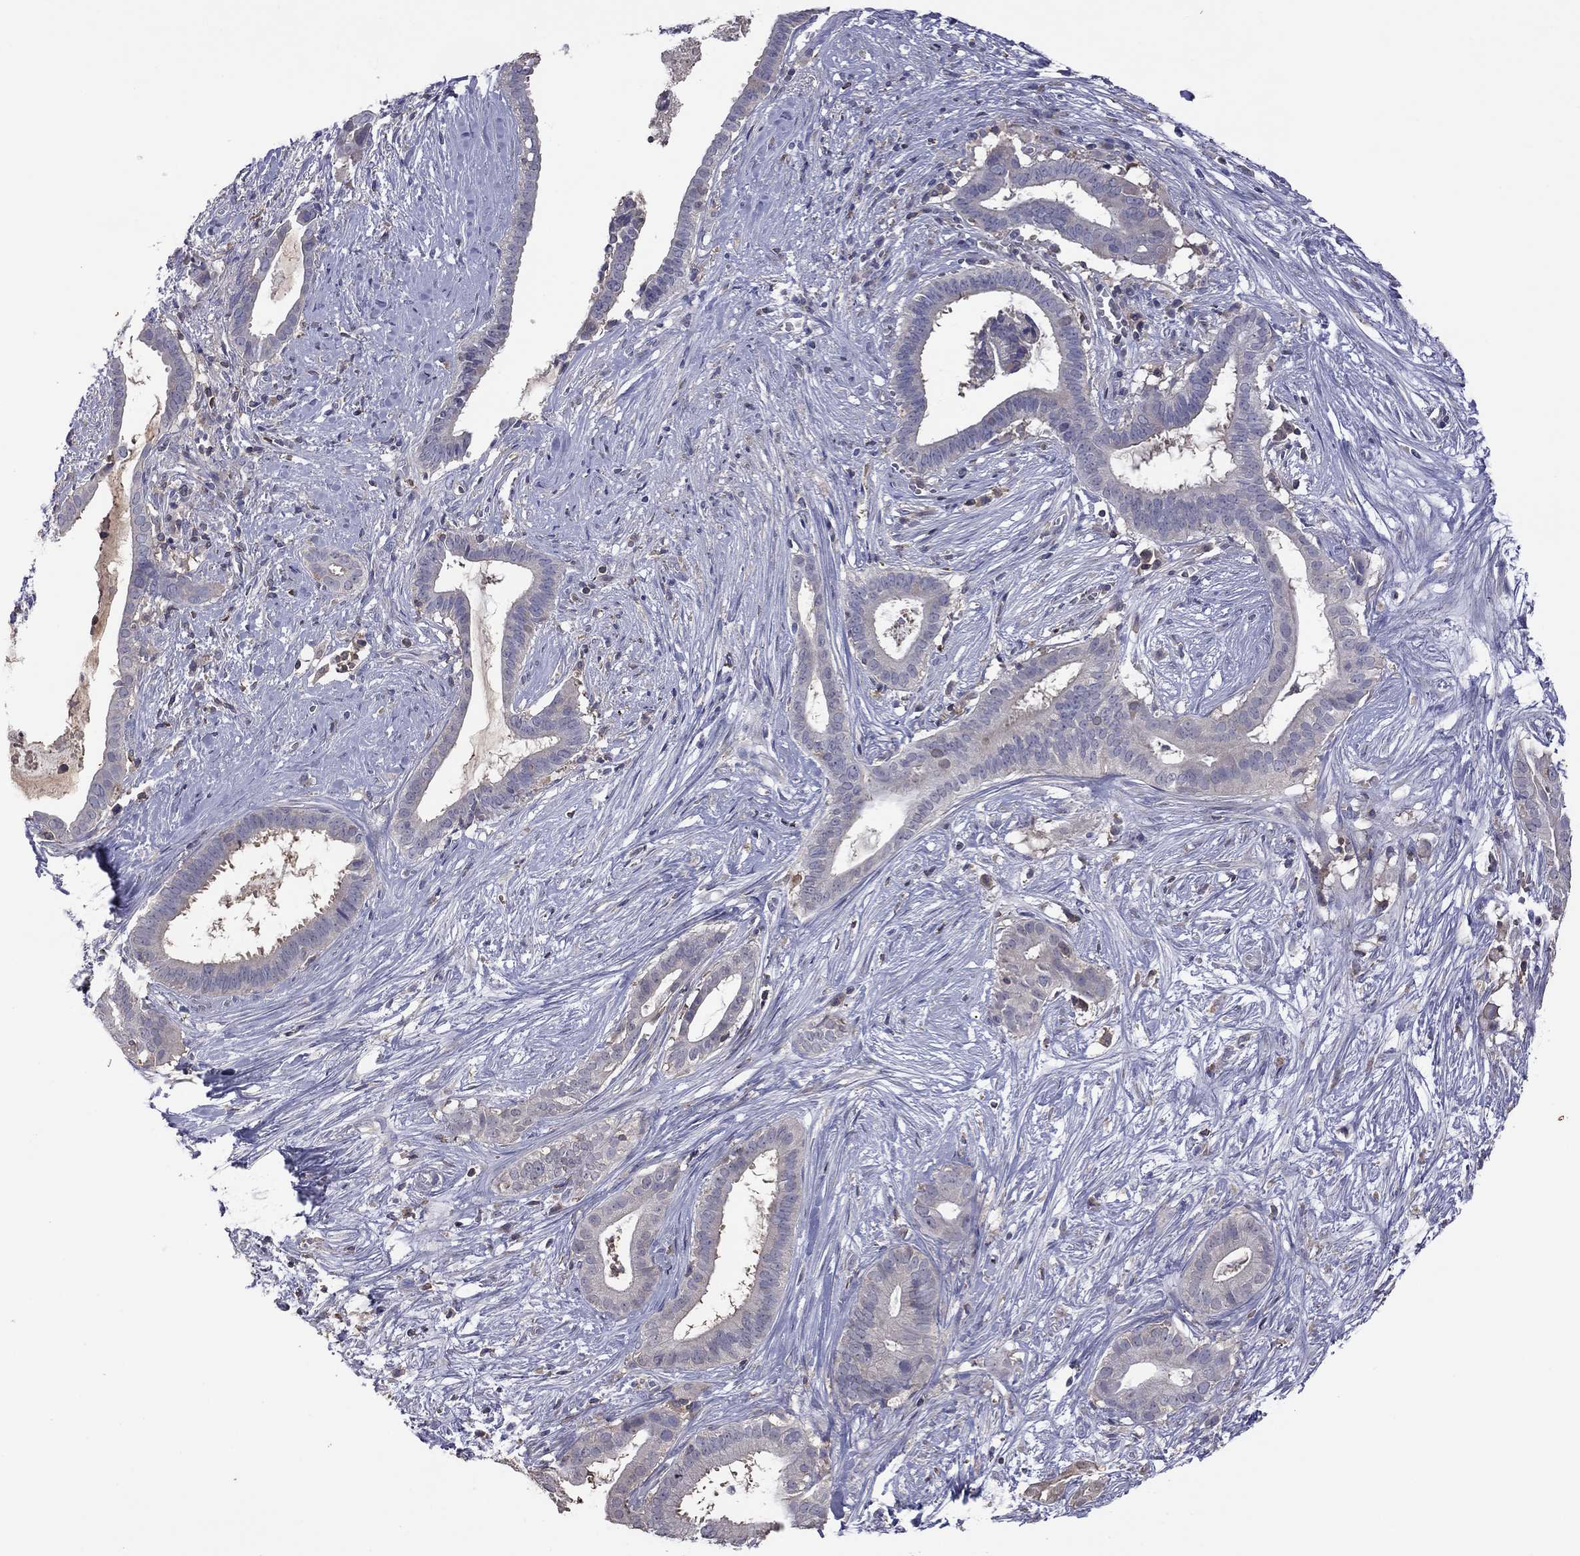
{"staining": {"intensity": "negative", "quantity": "none", "location": "none"}, "tissue": "pancreatic cancer", "cell_type": "Tumor cells", "image_type": "cancer", "snomed": [{"axis": "morphology", "description": "Adenocarcinoma, NOS"}, {"axis": "topography", "description": "Pancreas"}], "caption": "This image is of pancreatic cancer (adenocarcinoma) stained with immunohistochemistry to label a protein in brown with the nuclei are counter-stained blue. There is no expression in tumor cells. (Brightfield microscopy of DAB (3,3'-diaminobenzidine) IHC at high magnification).", "gene": "IPCEF1", "patient": {"sex": "male", "age": 61}}